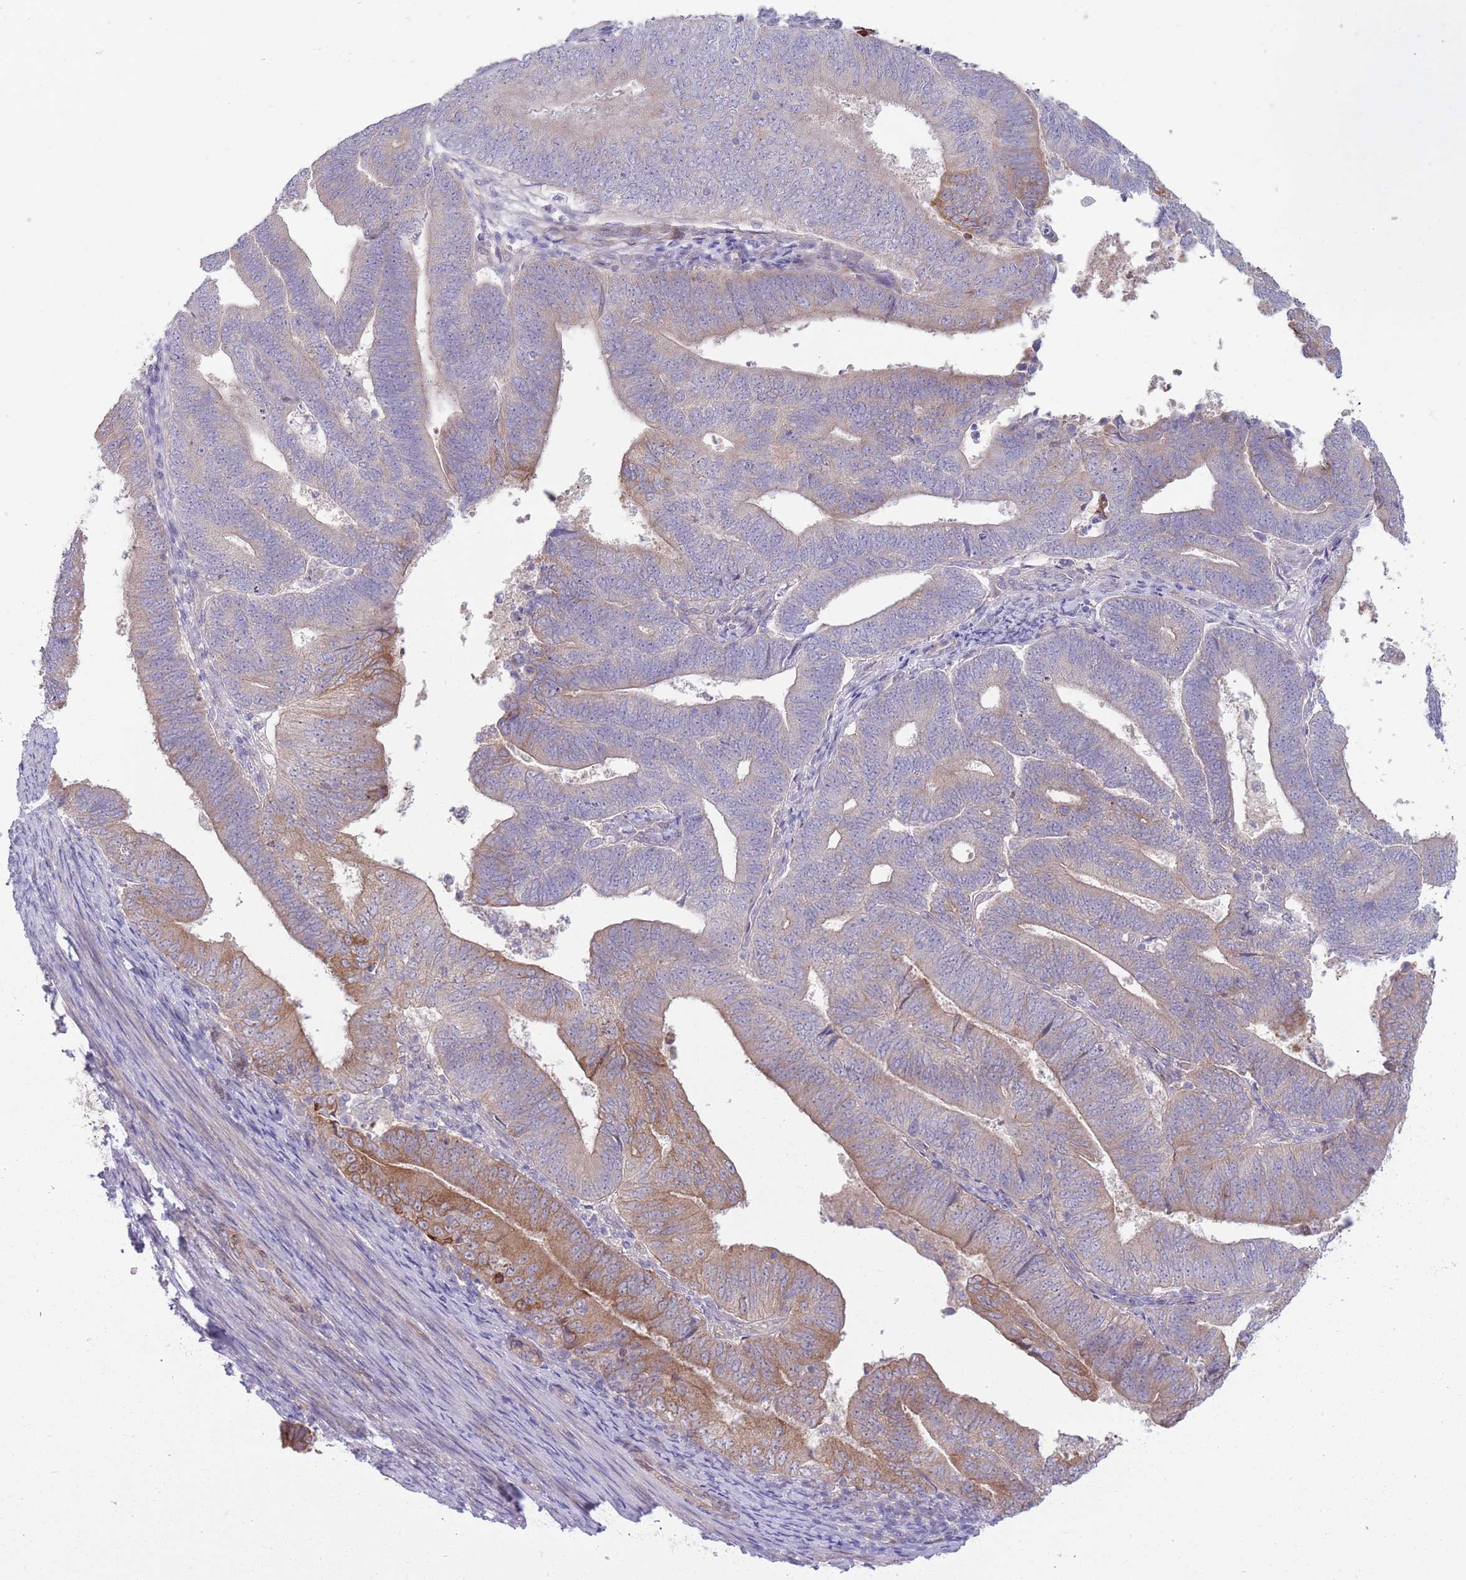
{"staining": {"intensity": "strong", "quantity": "25%-75%", "location": "cytoplasmic/membranous"}, "tissue": "endometrial cancer", "cell_type": "Tumor cells", "image_type": "cancer", "snomed": [{"axis": "morphology", "description": "Adenocarcinoma, NOS"}, {"axis": "topography", "description": "Endometrium"}], "caption": "Immunohistochemistry (DAB) staining of endometrial adenocarcinoma displays strong cytoplasmic/membranous protein staining in about 25%-75% of tumor cells.", "gene": "RGS11", "patient": {"sex": "female", "age": 70}}